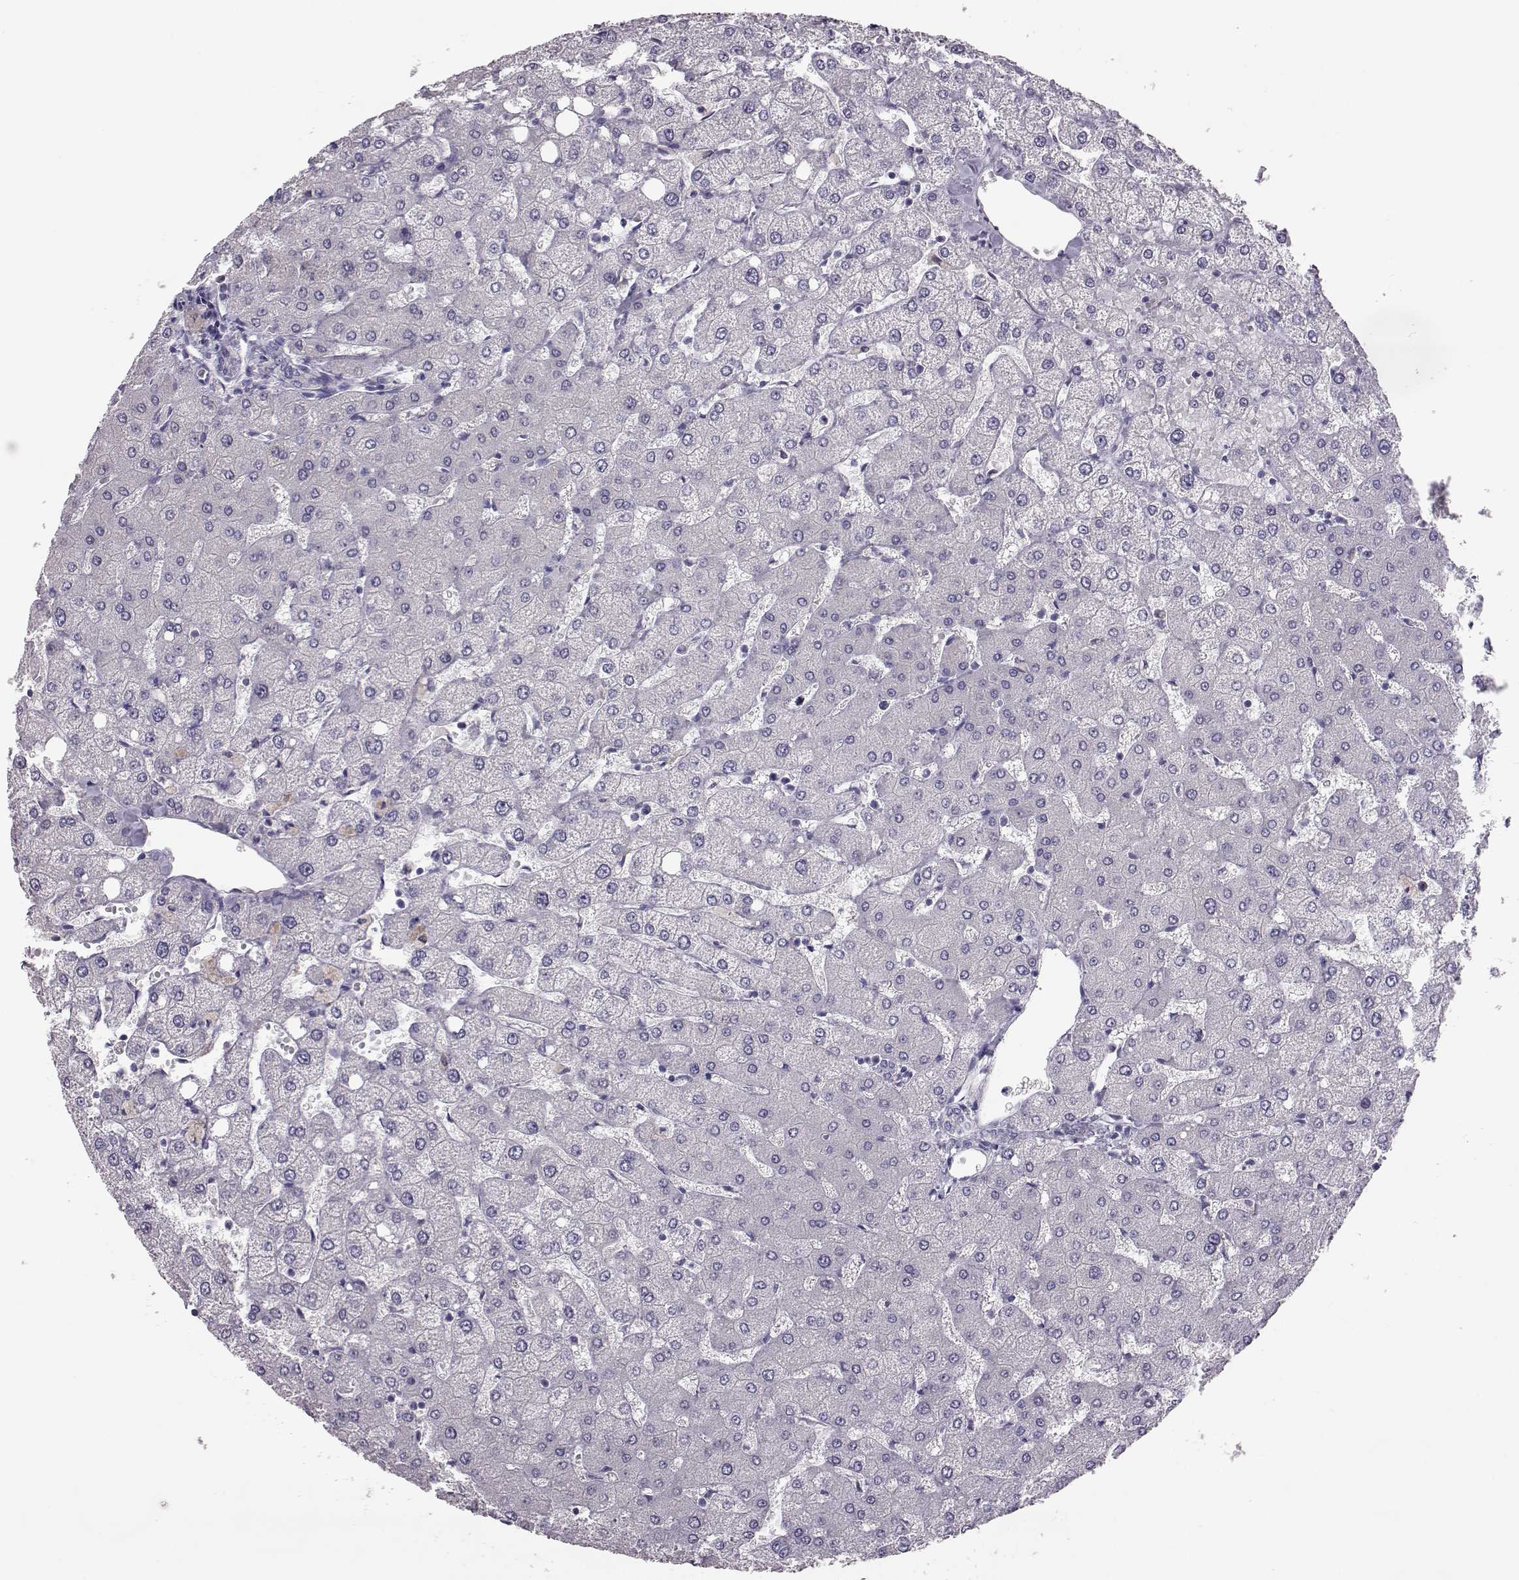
{"staining": {"intensity": "negative", "quantity": "none", "location": "none"}, "tissue": "liver", "cell_type": "Cholangiocytes", "image_type": "normal", "snomed": [{"axis": "morphology", "description": "Normal tissue, NOS"}, {"axis": "topography", "description": "Liver"}], "caption": "The image exhibits no staining of cholangiocytes in normal liver. (Brightfield microscopy of DAB (3,3'-diaminobenzidine) immunohistochemistry at high magnification).", "gene": "ADGRG5", "patient": {"sex": "female", "age": 54}}